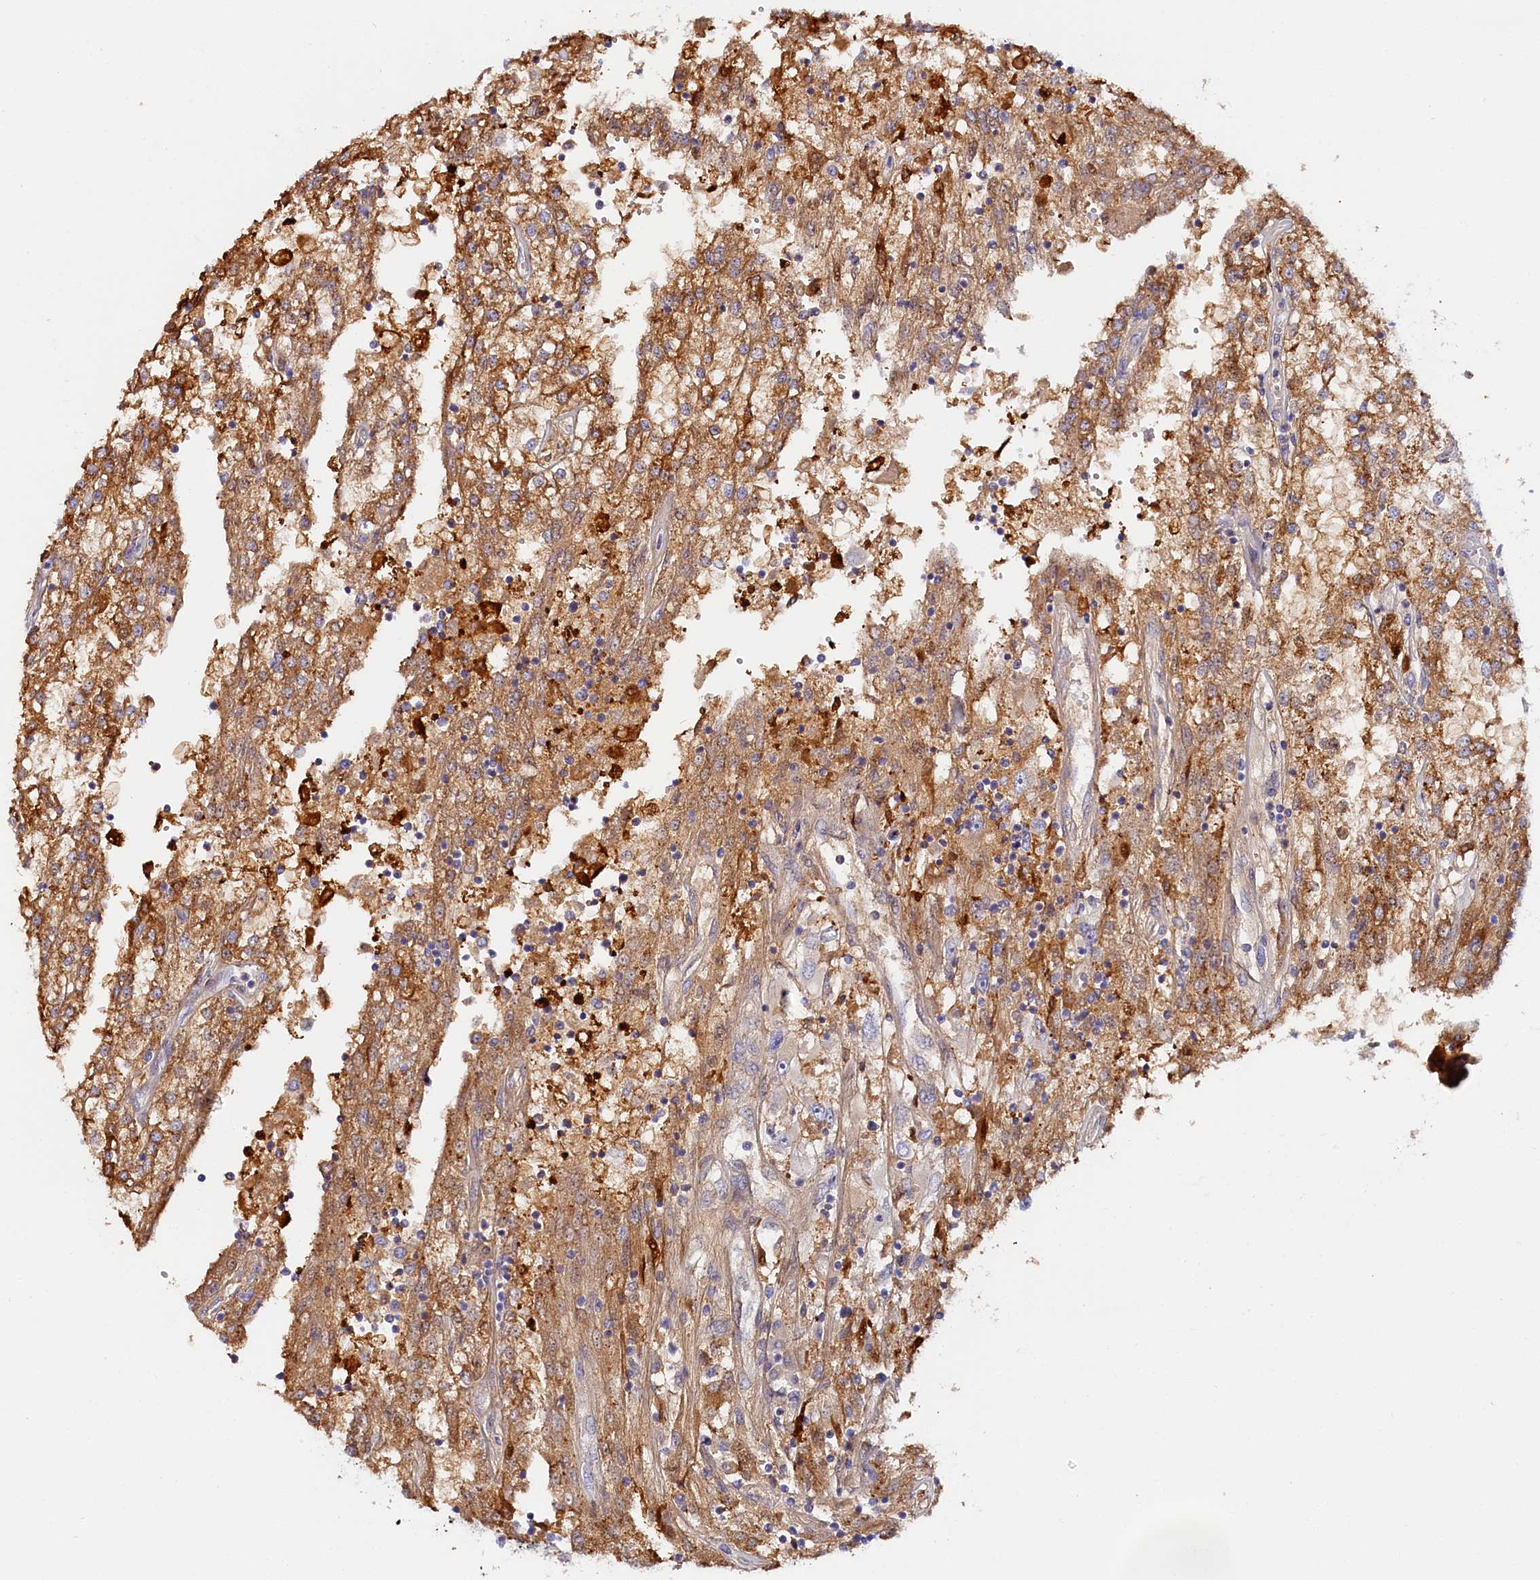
{"staining": {"intensity": "moderate", "quantity": ">75%", "location": "cytoplasmic/membranous"}, "tissue": "renal cancer", "cell_type": "Tumor cells", "image_type": "cancer", "snomed": [{"axis": "morphology", "description": "Adenocarcinoma, NOS"}, {"axis": "topography", "description": "Kidney"}], "caption": "A brown stain labels moderate cytoplasmic/membranous positivity of a protein in renal cancer (adenocarcinoma) tumor cells. Immunohistochemistry (ihc) stains the protein in brown and the nuclei are stained blue.", "gene": "KATNB1", "patient": {"sex": "female", "age": 52}}